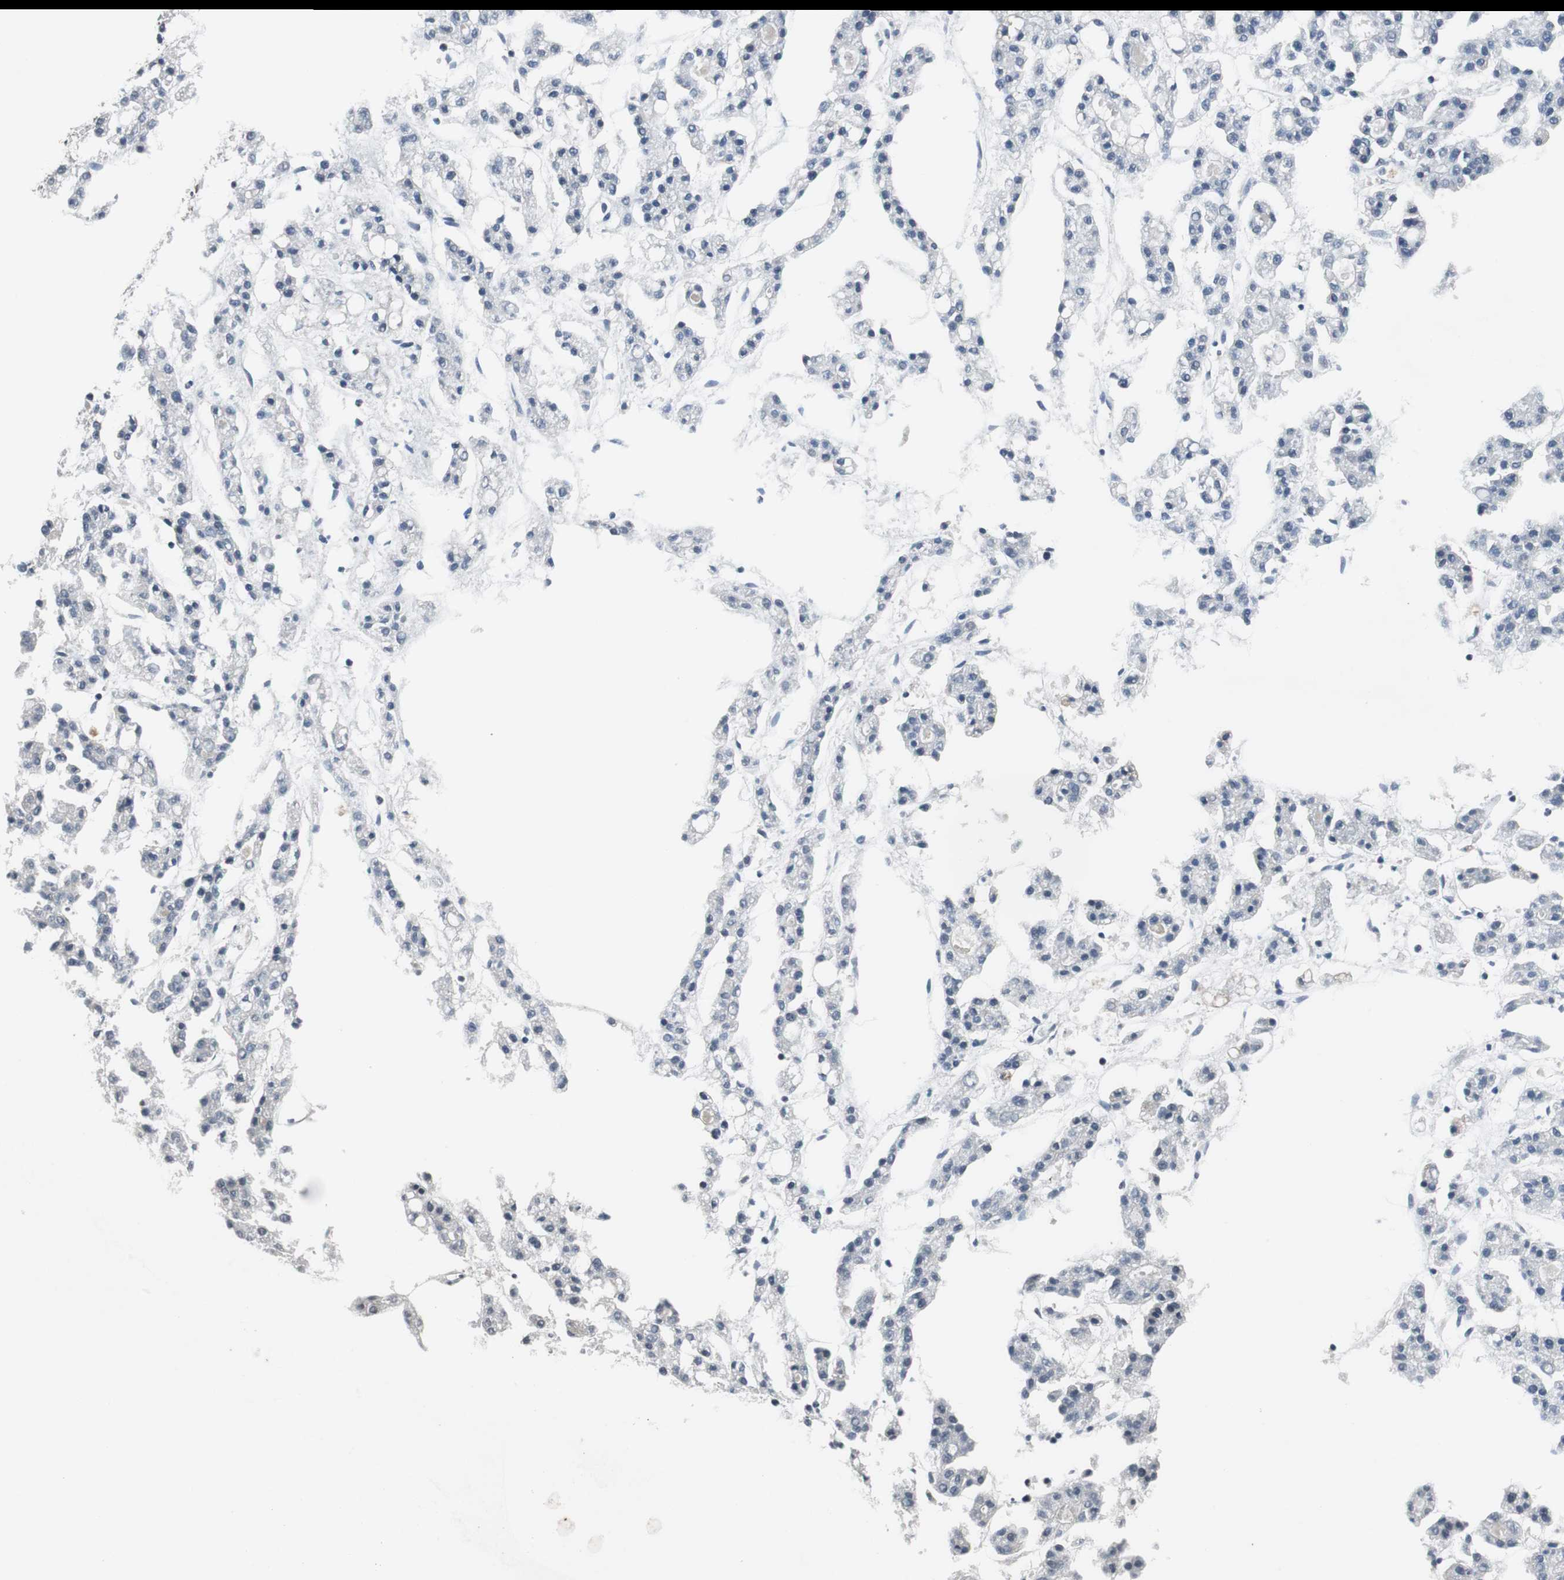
{"staining": {"intensity": "negative", "quantity": "none", "location": "none"}, "tissue": "liver cancer", "cell_type": "Tumor cells", "image_type": "cancer", "snomed": [{"axis": "morphology", "description": "Carcinoma, Hepatocellular, NOS"}, {"axis": "topography", "description": "Liver"}], "caption": "The photomicrograph demonstrates no significant positivity in tumor cells of liver hepatocellular carcinoma.", "gene": "CDK9", "patient": {"sex": "male", "age": 70}}